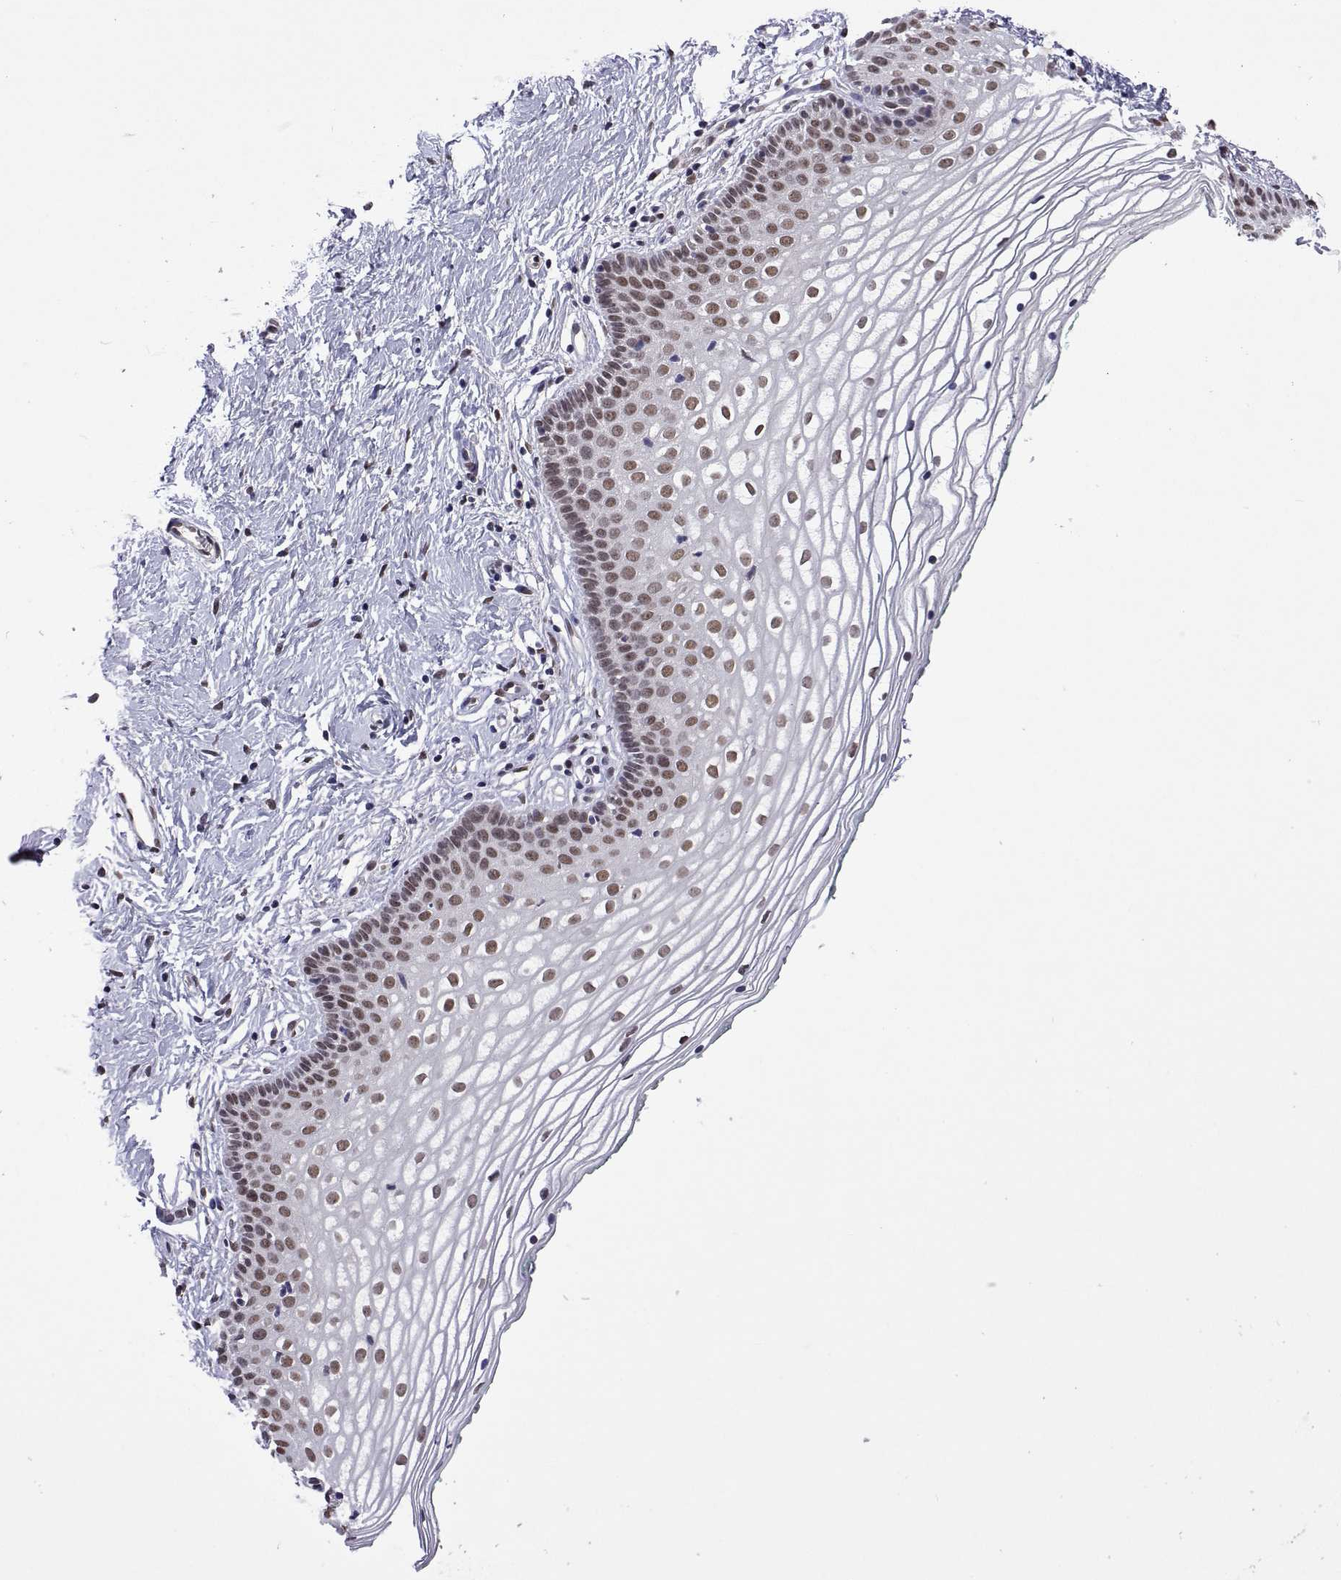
{"staining": {"intensity": "weak", "quantity": "25%-75%", "location": "nuclear"}, "tissue": "vagina", "cell_type": "Squamous epithelial cells", "image_type": "normal", "snomed": [{"axis": "morphology", "description": "Normal tissue, NOS"}, {"axis": "topography", "description": "Vagina"}], "caption": "Immunohistochemistry (IHC) (DAB) staining of unremarkable vagina displays weak nuclear protein staining in approximately 25%-75% of squamous epithelial cells. Immunohistochemistry (IHC) stains the protein in brown and the nuclei are stained blue.", "gene": "NR4A1", "patient": {"sex": "female", "age": 36}}